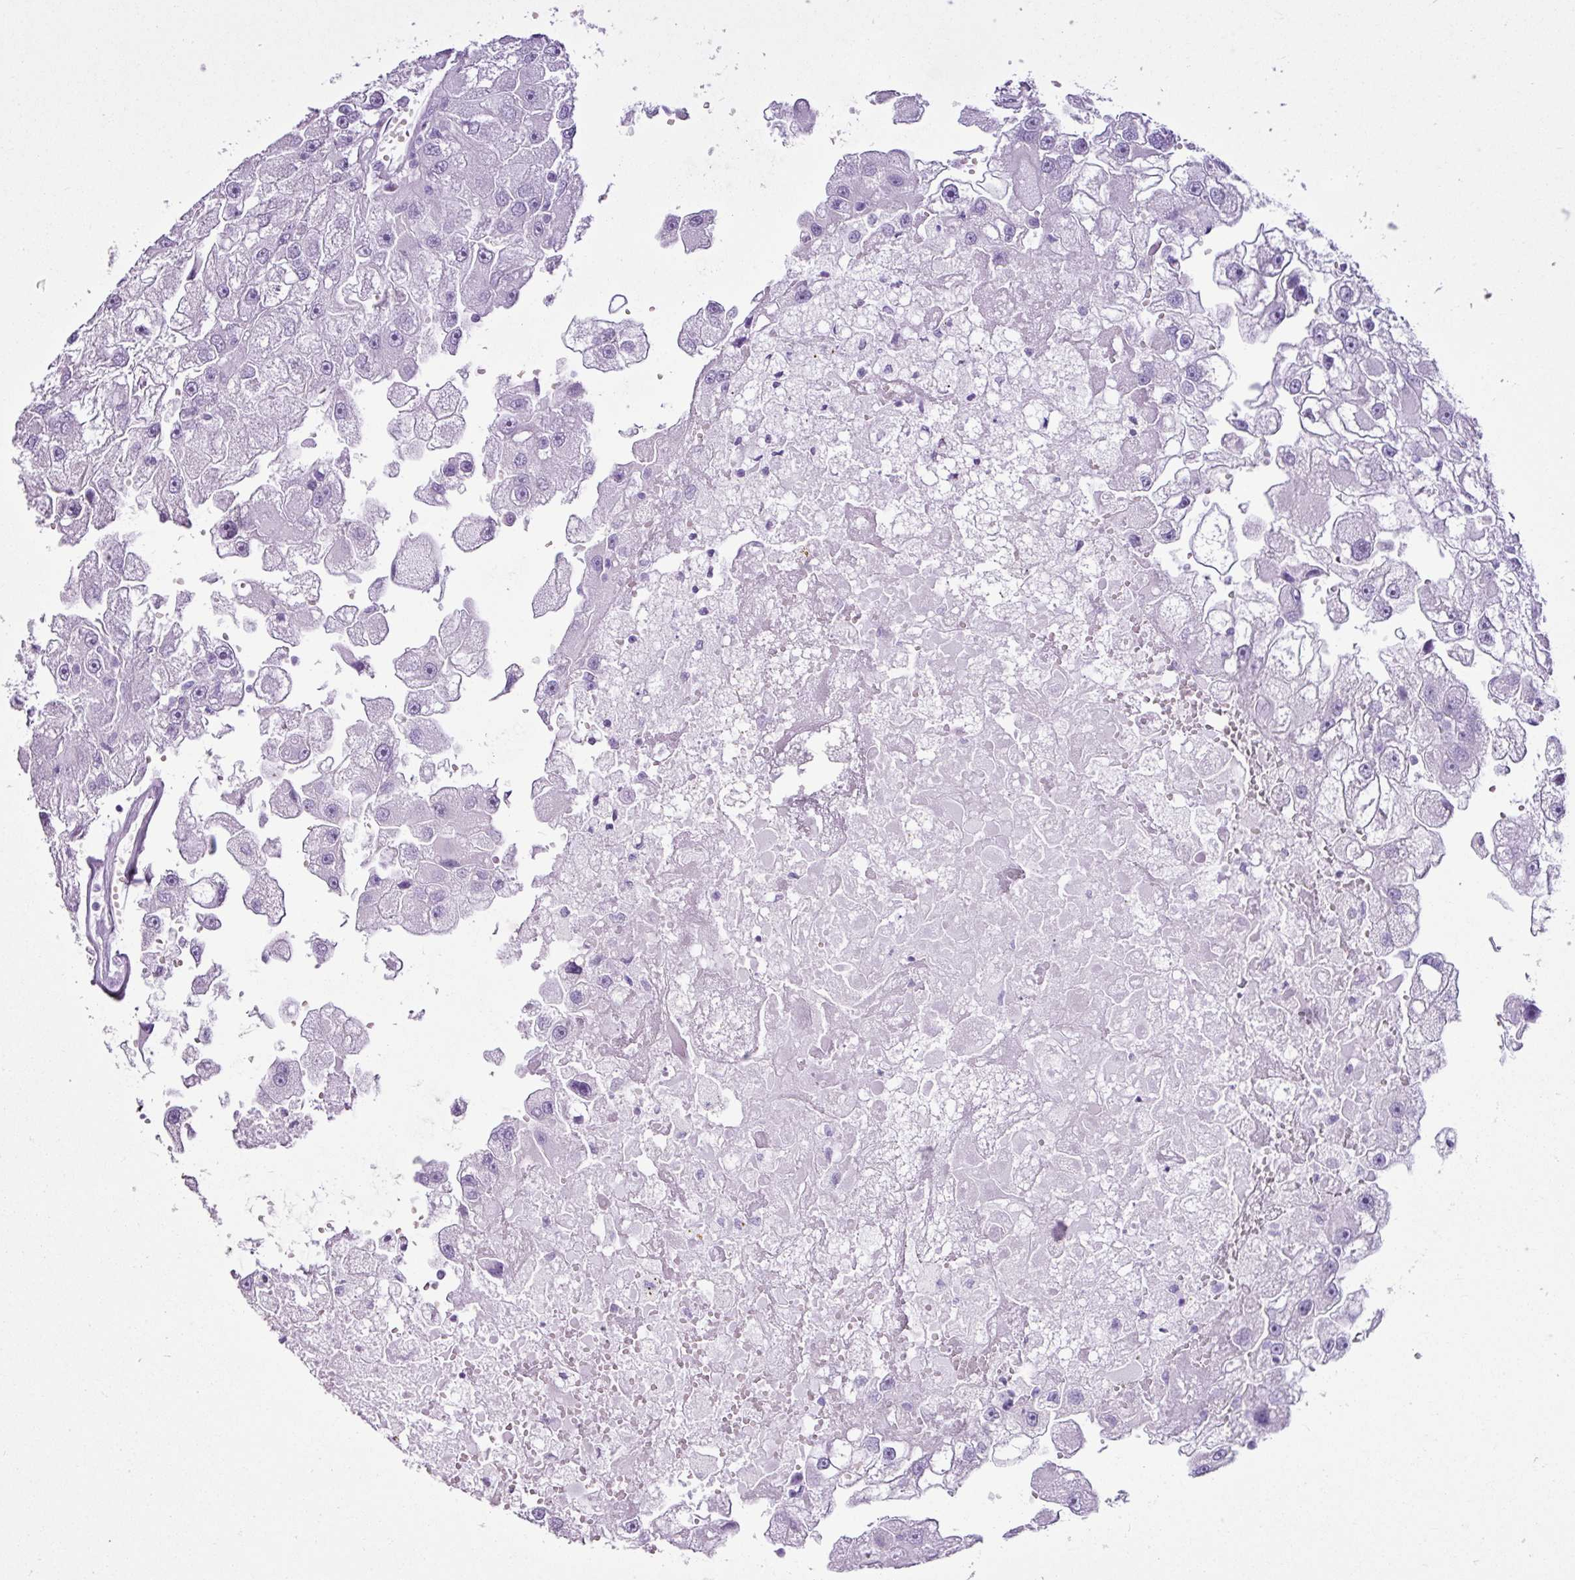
{"staining": {"intensity": "negative", "quantity": "none", "location": "none"}, "tissue": "renal cancer", "cell_type": "Tumor cells", "image_type": "cancer", "snomed": [{"axis": "morphology", "description": "Adenocarcinoma, NOS"}, {"axis": "topography", "description": "Kidney"}], "caption": "High magnification brightfield microscopy of adenocarcinoma (renal) stained with DAB (3,3'-diaminobenzidine) (brown) and counterstained with hematoxylin (blue): tumor cells show no significant positivity.", "gene": "PGR", "patient": {"sex": "male", "age": 63}}